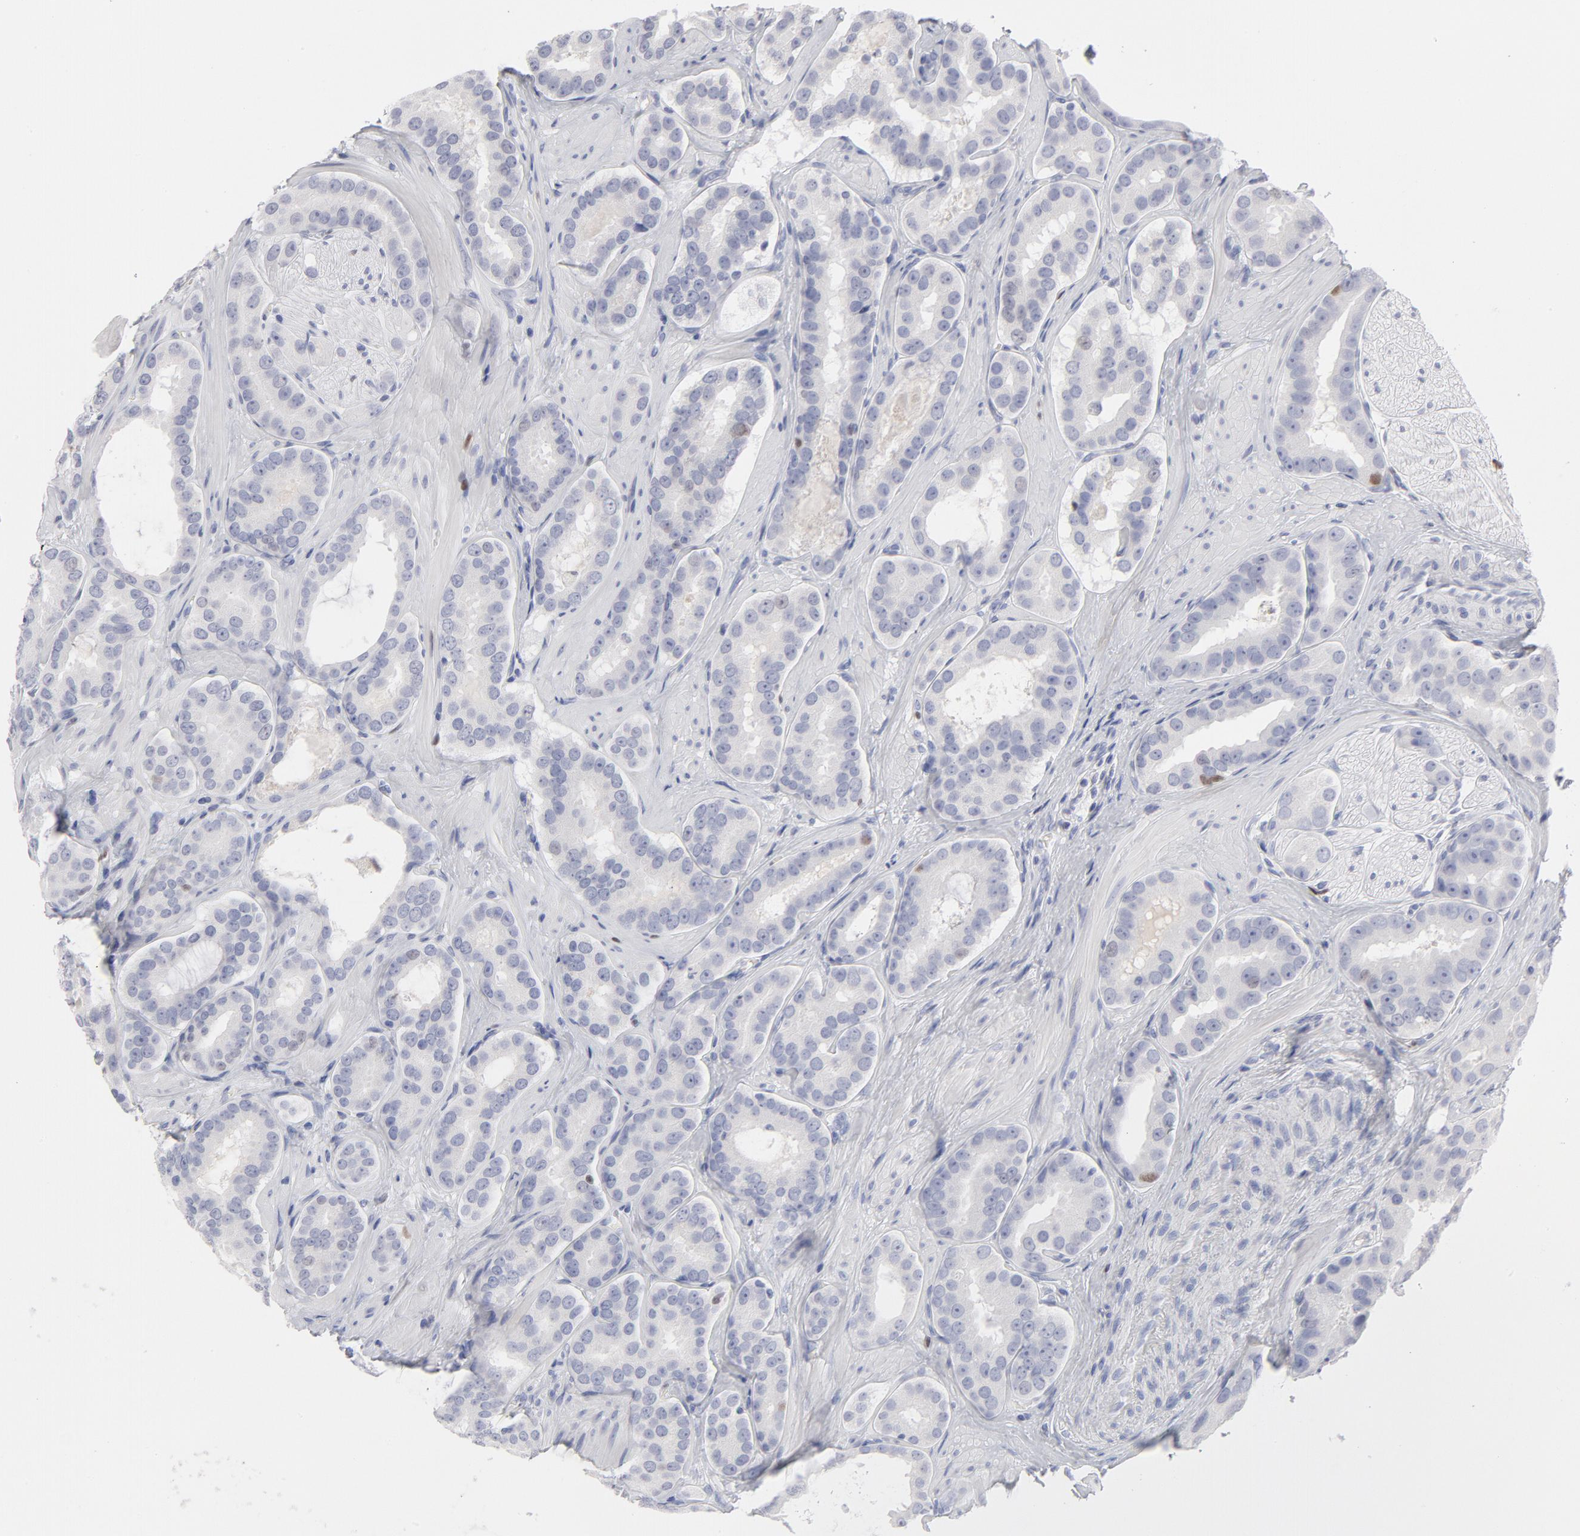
{"staining": {"intensity": "moderate", "quantity": "<25%", "location": "nuclear"}, "tissue": "prostate cancer", "cell_type": "Tumor cells", "image_type": "cancer", "snomed": [{"axis": "morphology", "description": "Adenocarcinoma, Low grade"}, {"axis": "topography", "description": "Prostate"}], "caption": "IHC staining of prostate cancer (low-grade adenocarcinoma), which exhibits low levels of moderate nuclear positivity in approximately <25% of tumor cells indicating moderate nuclear protein expression. The staining was performed using DAB (3,3'-diaminobenzidine) (brown) for protein detection and nuclei were counterstained in hematoxylin (blue).", "gene": "MCM7", "patient": {"sex": "male", "age": 59}}